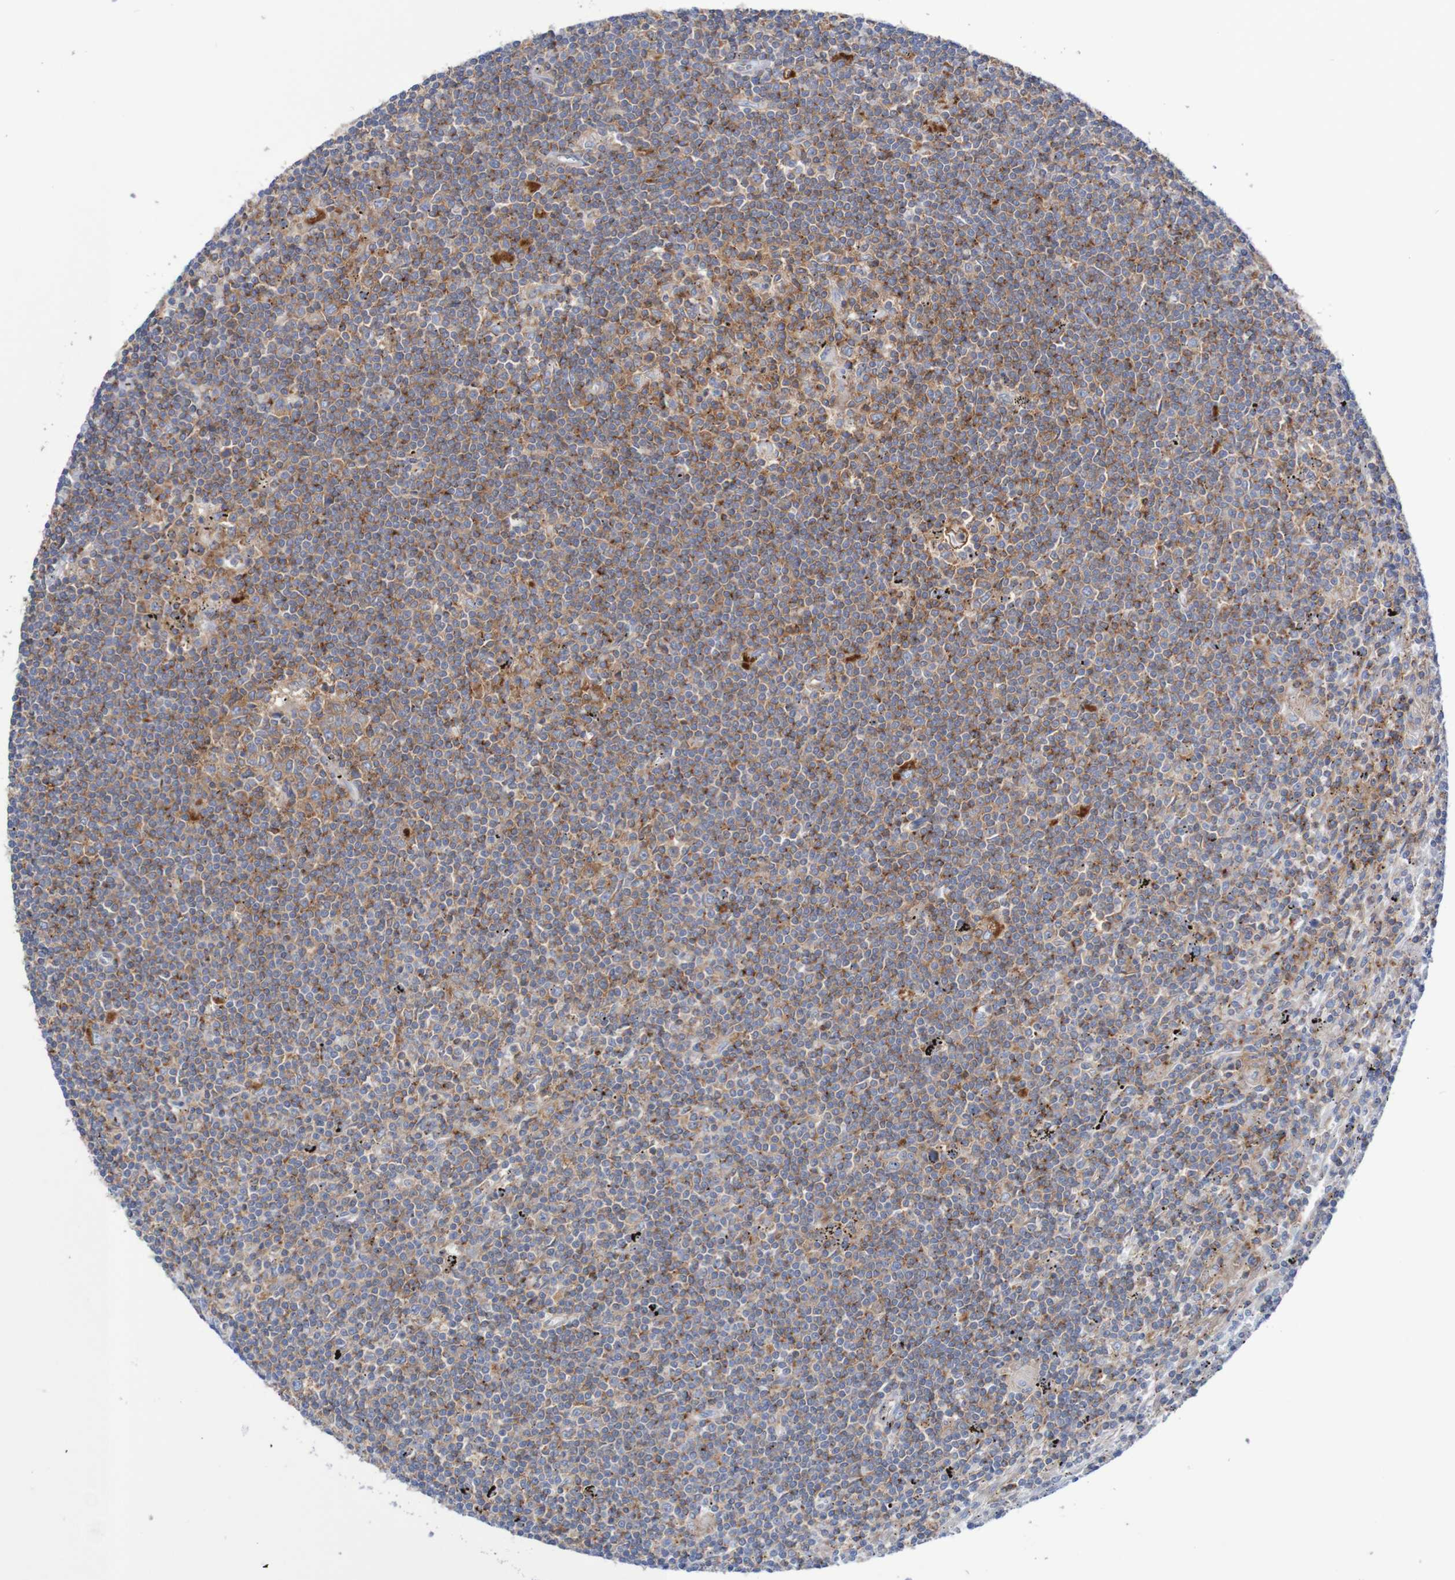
{"staining": {"intensity": "moderate", "quantity": "25%-75%", "location": "cytoplasmic/membranous"}, "tissue": "lymphoma", "cell_type": "Tumor cells", "image_type": "cancer", "snomed": [{"axis": "morphology", "description": "Malignant lymphoma, non-Hodgkin's type, Low grade"}, {"axis": "topography", "description": "Spleen"}], "caption": "A brown stain highlights moderate cytoplasmic/membranous expression of a protein in lymphoma tumor cells. The protein of interest is stained brown, and the nuclei are stained in blue (DAB IHC with brightfield microscopy, high magnification).", "gene": "FXR2", "patient": {"sex": "male", "age": 76}}